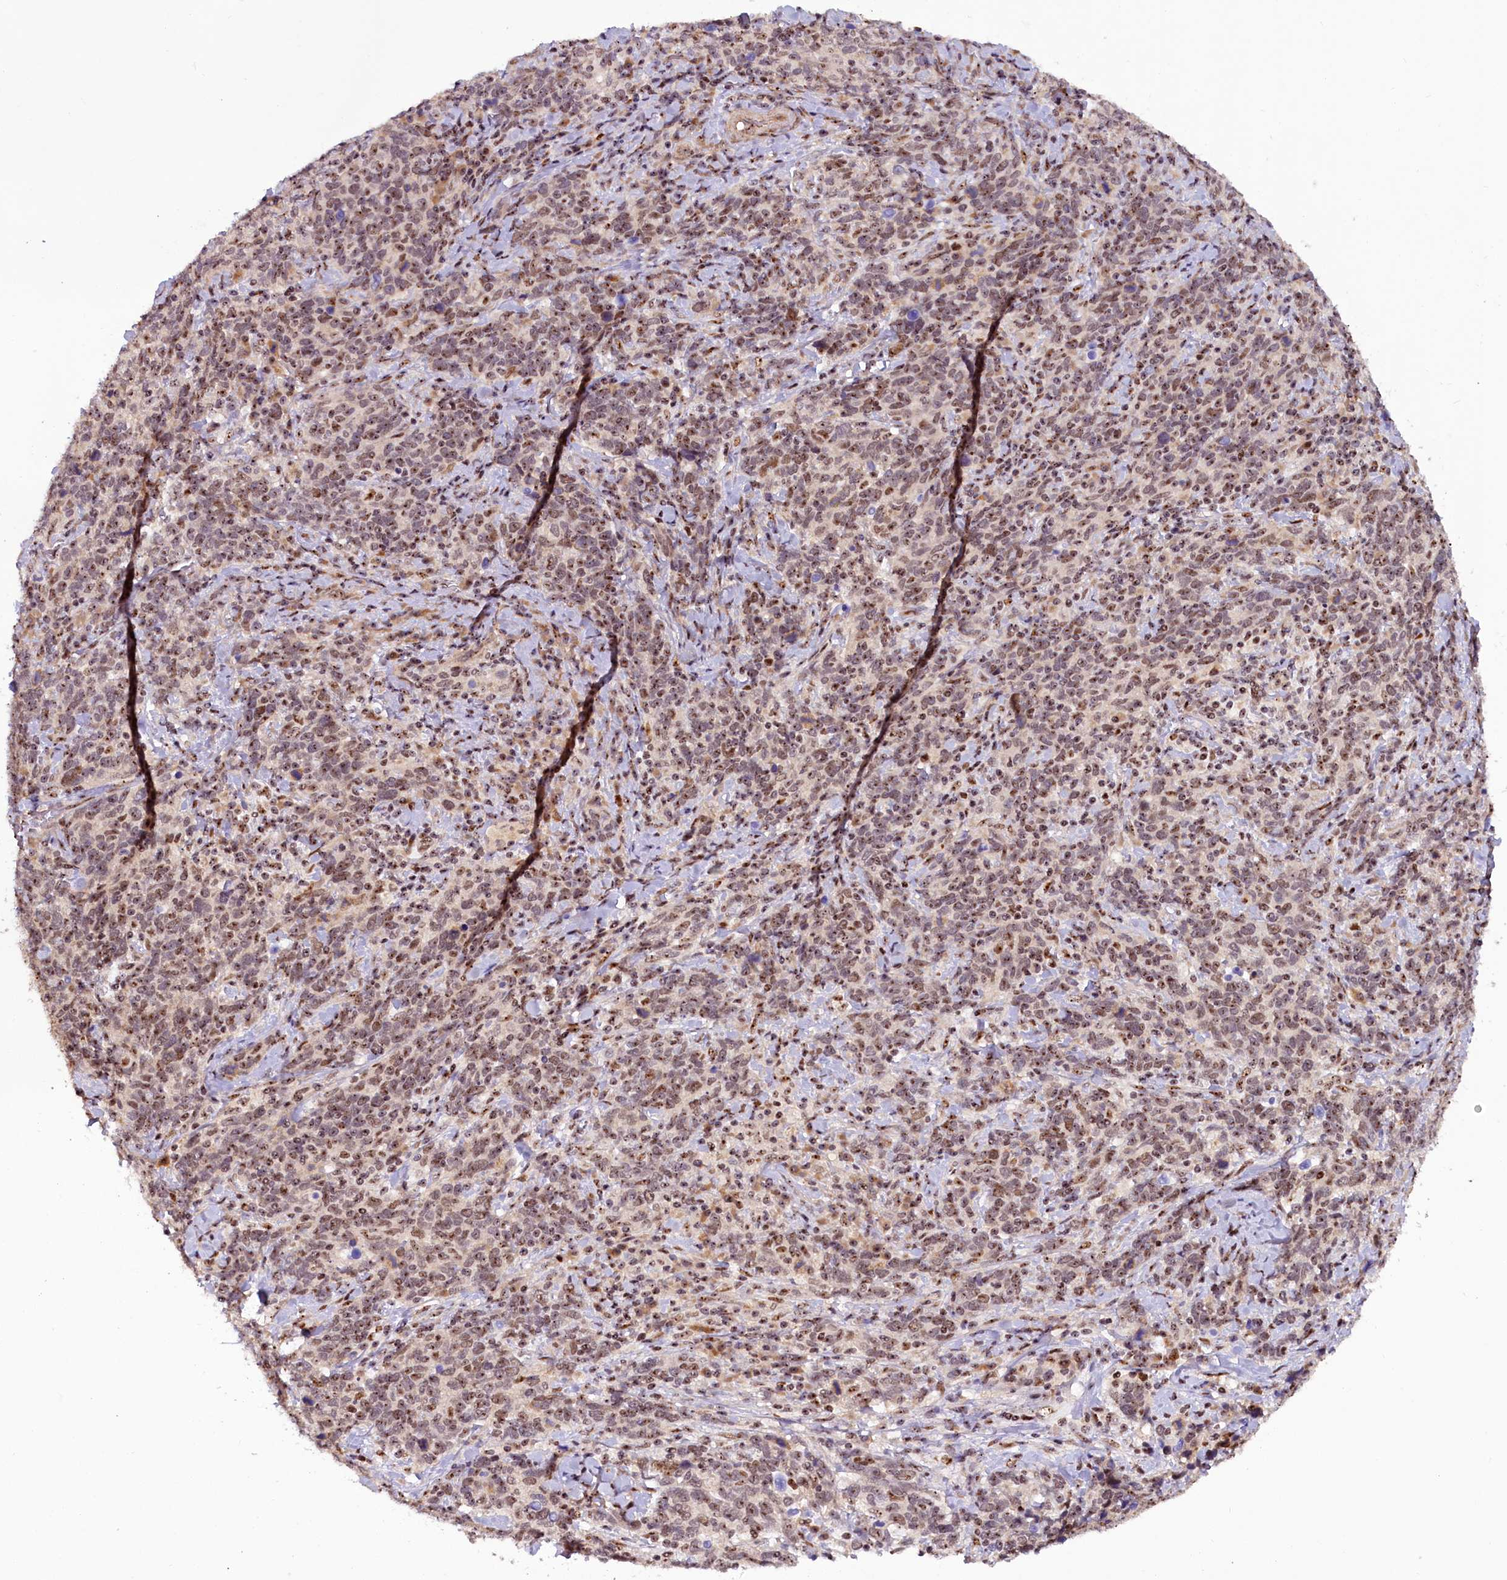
{"staining": {"intensity": "moderate", "quantity": ">75%", "location": "nuclear"}, "tissue": "cervical cancer", "cell_type": "Tumor cells", "image_type": "cancer", "snomed": [{"axis": "morphology", "description": "Squamous cell carcinoma, NOS"}, {"axis": "topography", "description": "Cervix"}], "caption": "There is medium levels of moderate nuclear staining in tumor cells of cervical cancer, as demonstrated by immunohistochemical staining (brown color).", "gene": "TCOF1", "patient": {"sex": "female", "age": 41}}